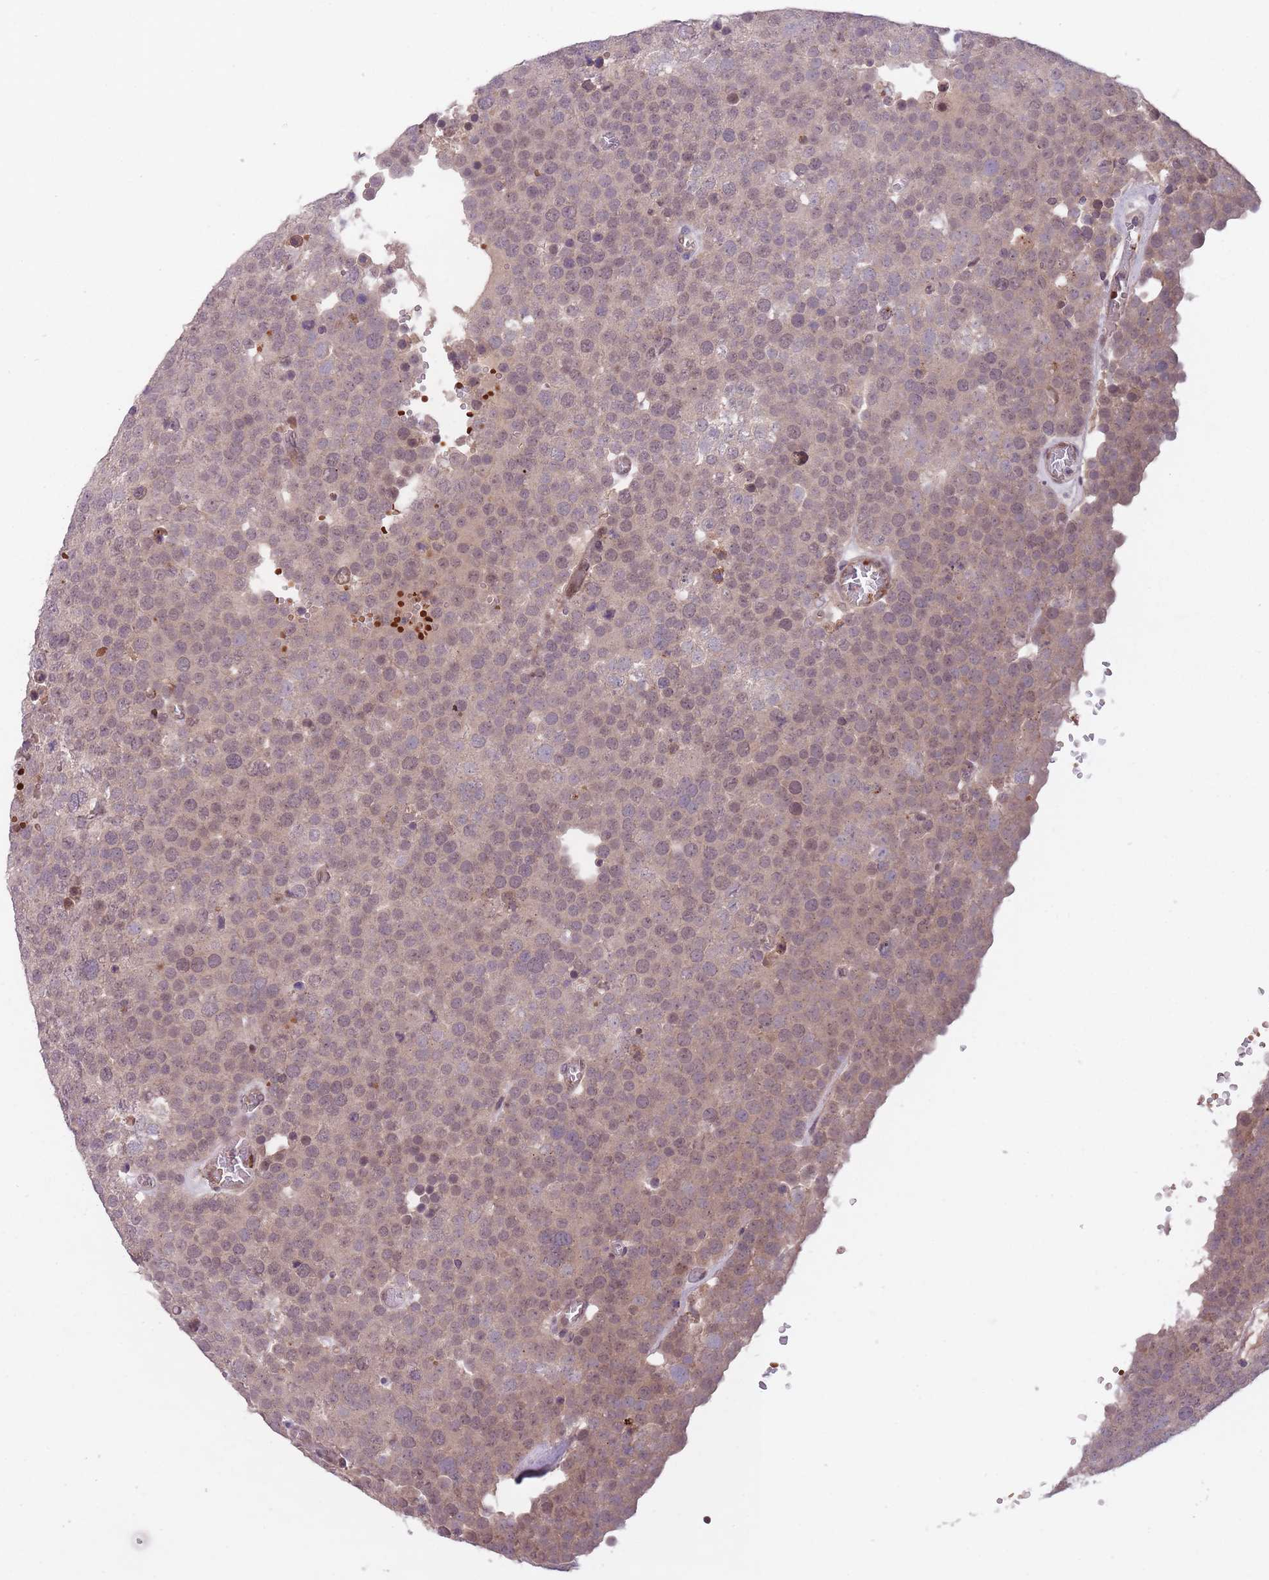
{"staining": {"intensity": "weak", "quantity": "25%-75%", "location": "nuclear"}, "tissue": "testis cancer", "cell_type": "Tumor cells", "image_type": "cancer", "snomed": [{"axis": "morphology", "description": "Normal tissue, NOS"}, {"axis": "morphology", "description": "Seminoma, NOS"}, {"axis": "topography", "description": "Testis"}], "caption": "Brown immunohistochemical staining in testis cancer (seminoma) shows weak nuclear staining in approximately 25%-75% of tumor cells. The staining was performed using DAB (3,3'-diaminobenzidine), with brown indicating positive protein expression. Nuclei are stained blue with hematoxylin.", "gene": "SECTM1", "patient": {"sex": "male", "age": 71}}